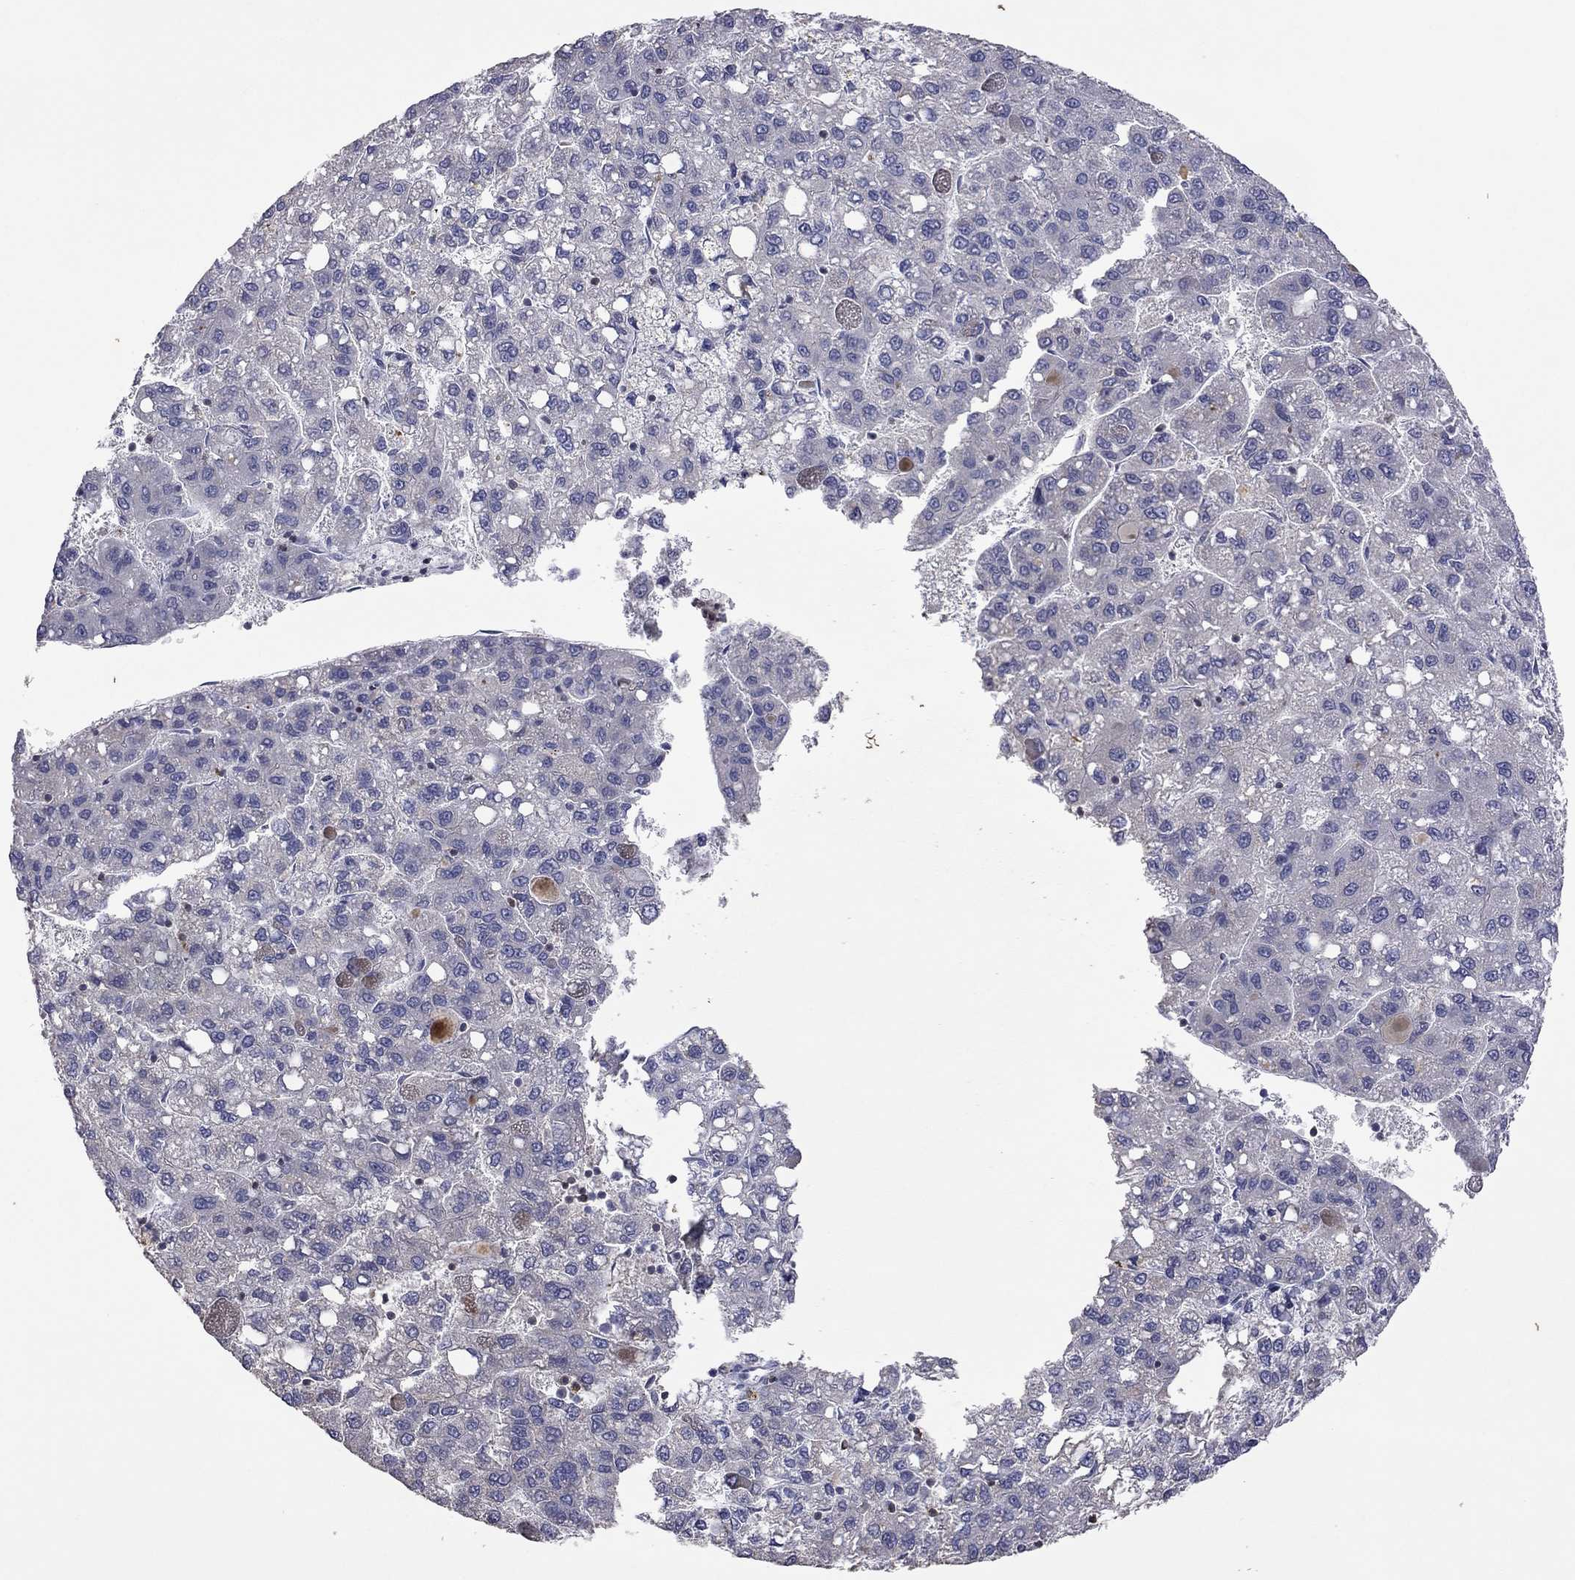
{"staining": {"intensity": "negative", "quantity": "none", "location": "none"}, "tissue": "liver cancer", "cell_type": "Tumor cells", "image_type": "cancer", "snomed": [{"axis": "morphology", "description": "Carcinoma, Hepatocellular, NOS"}, {"axis": "topography", "description": "Liver"}], "caption": "A micrograph of liver cancer (hepatocellular carcinoma) stained for a protein displays no brown staining in tumor cells. (Stains: DAB (3,3'-diaminobenzidine) immunohistochemistry (IHC) with hematoxylin counter stain, Microscopy: brightfield microscopy at high magnification).", "gene": "IPCEF1", "patient": {"sex": "female", "age": 82}}